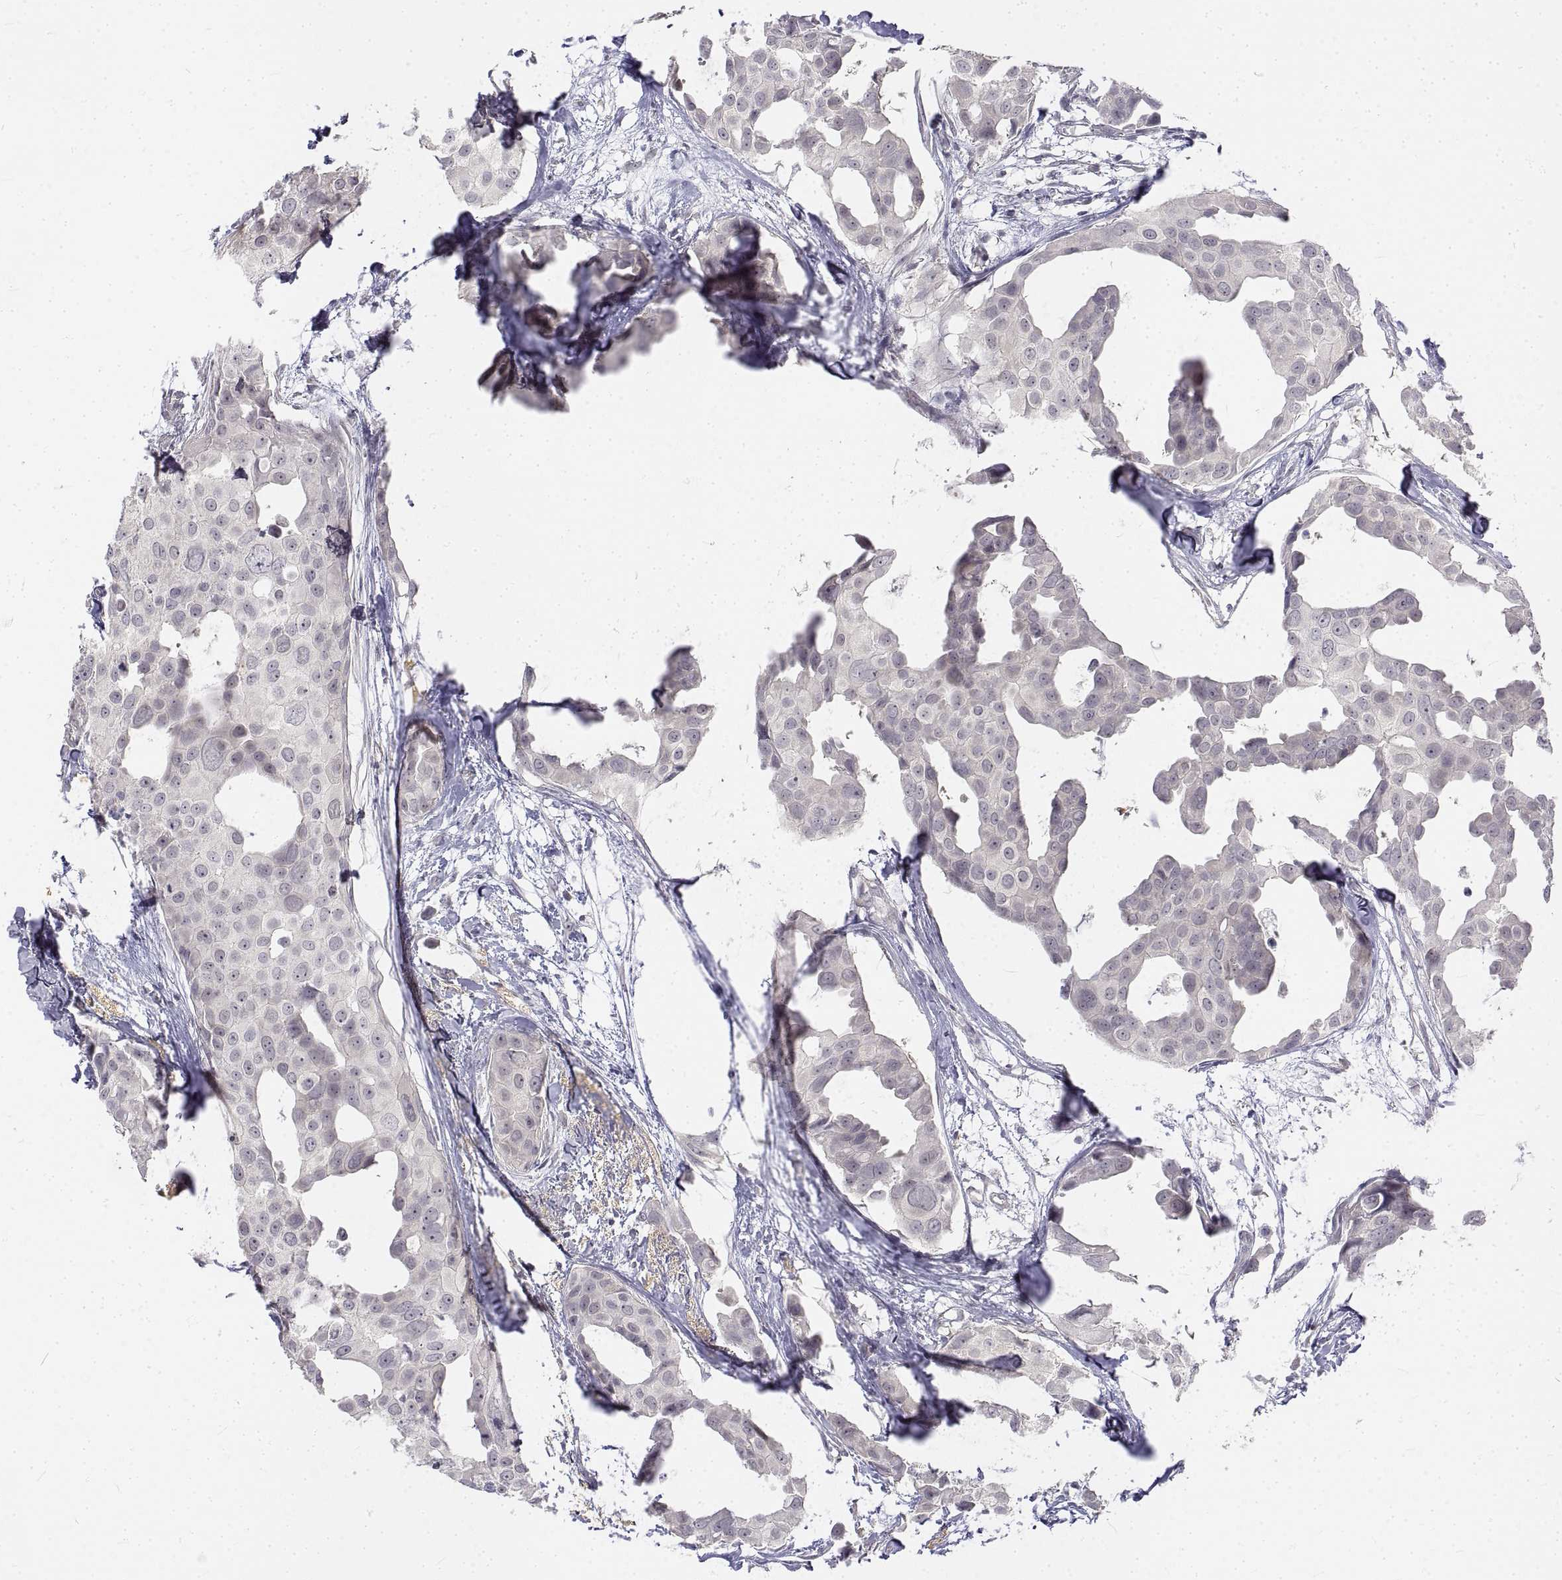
{"staining": {"intensity": "negative", "quantity": "none", "location": "none"}, "tissue": "breast cancer", "cell_type": "Tumor cells", "image_type": "cancer", "snomed": [{"axis": "morphology", "description": "Duct carcinoma"}, {"axis": "topography", "description": "Breast"}], "caption": "Protein analysis of breast invasive ductal carcinoma demonstrates no significant positivity in tumor cells.", "gene": "ANO2", "patient": {"sex": "female", "age": 38}}